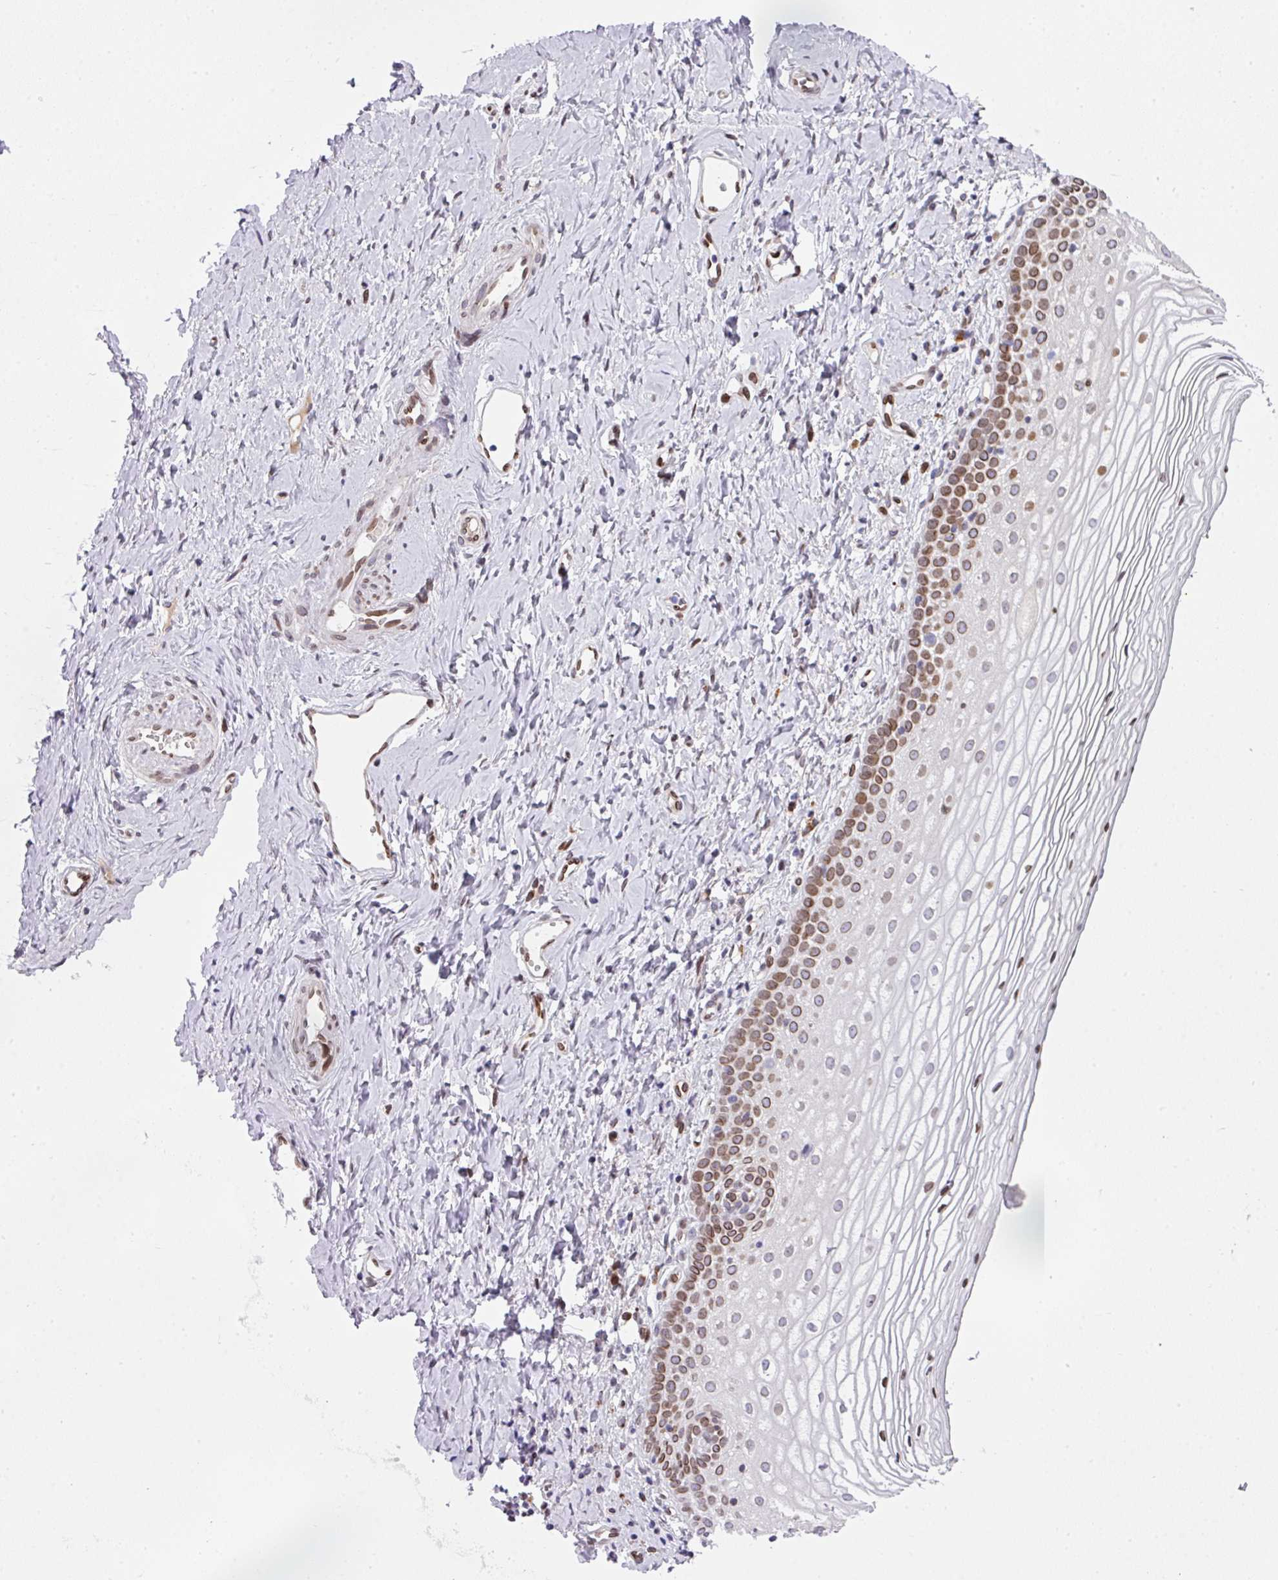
{"staining": {"intensity": "moderate", "quantity": ">75%", "location": "cytoplasmic/membranous,nuclear"}, "tissue": "vagina", "cell_type": "Squamous epithelial cells", "image_type": "normal", "snomed": [{"axis": "morphology", "description": "Normal tissue, NOS"}, {"axis": "topography", "description": "Vagina"}], "caption": "Immunohistochemistry (IHC) (DAB) staining of benign vagina demonstrates moderate cytoplasmic/membranous,nuclear protein expression in about >75% of squamous epithelial cells. (brown staining indicates protein expression, while blue staining denotes nuclei).", "gene": "PLK1", "patient": {"sex": "female", "age": 56}}